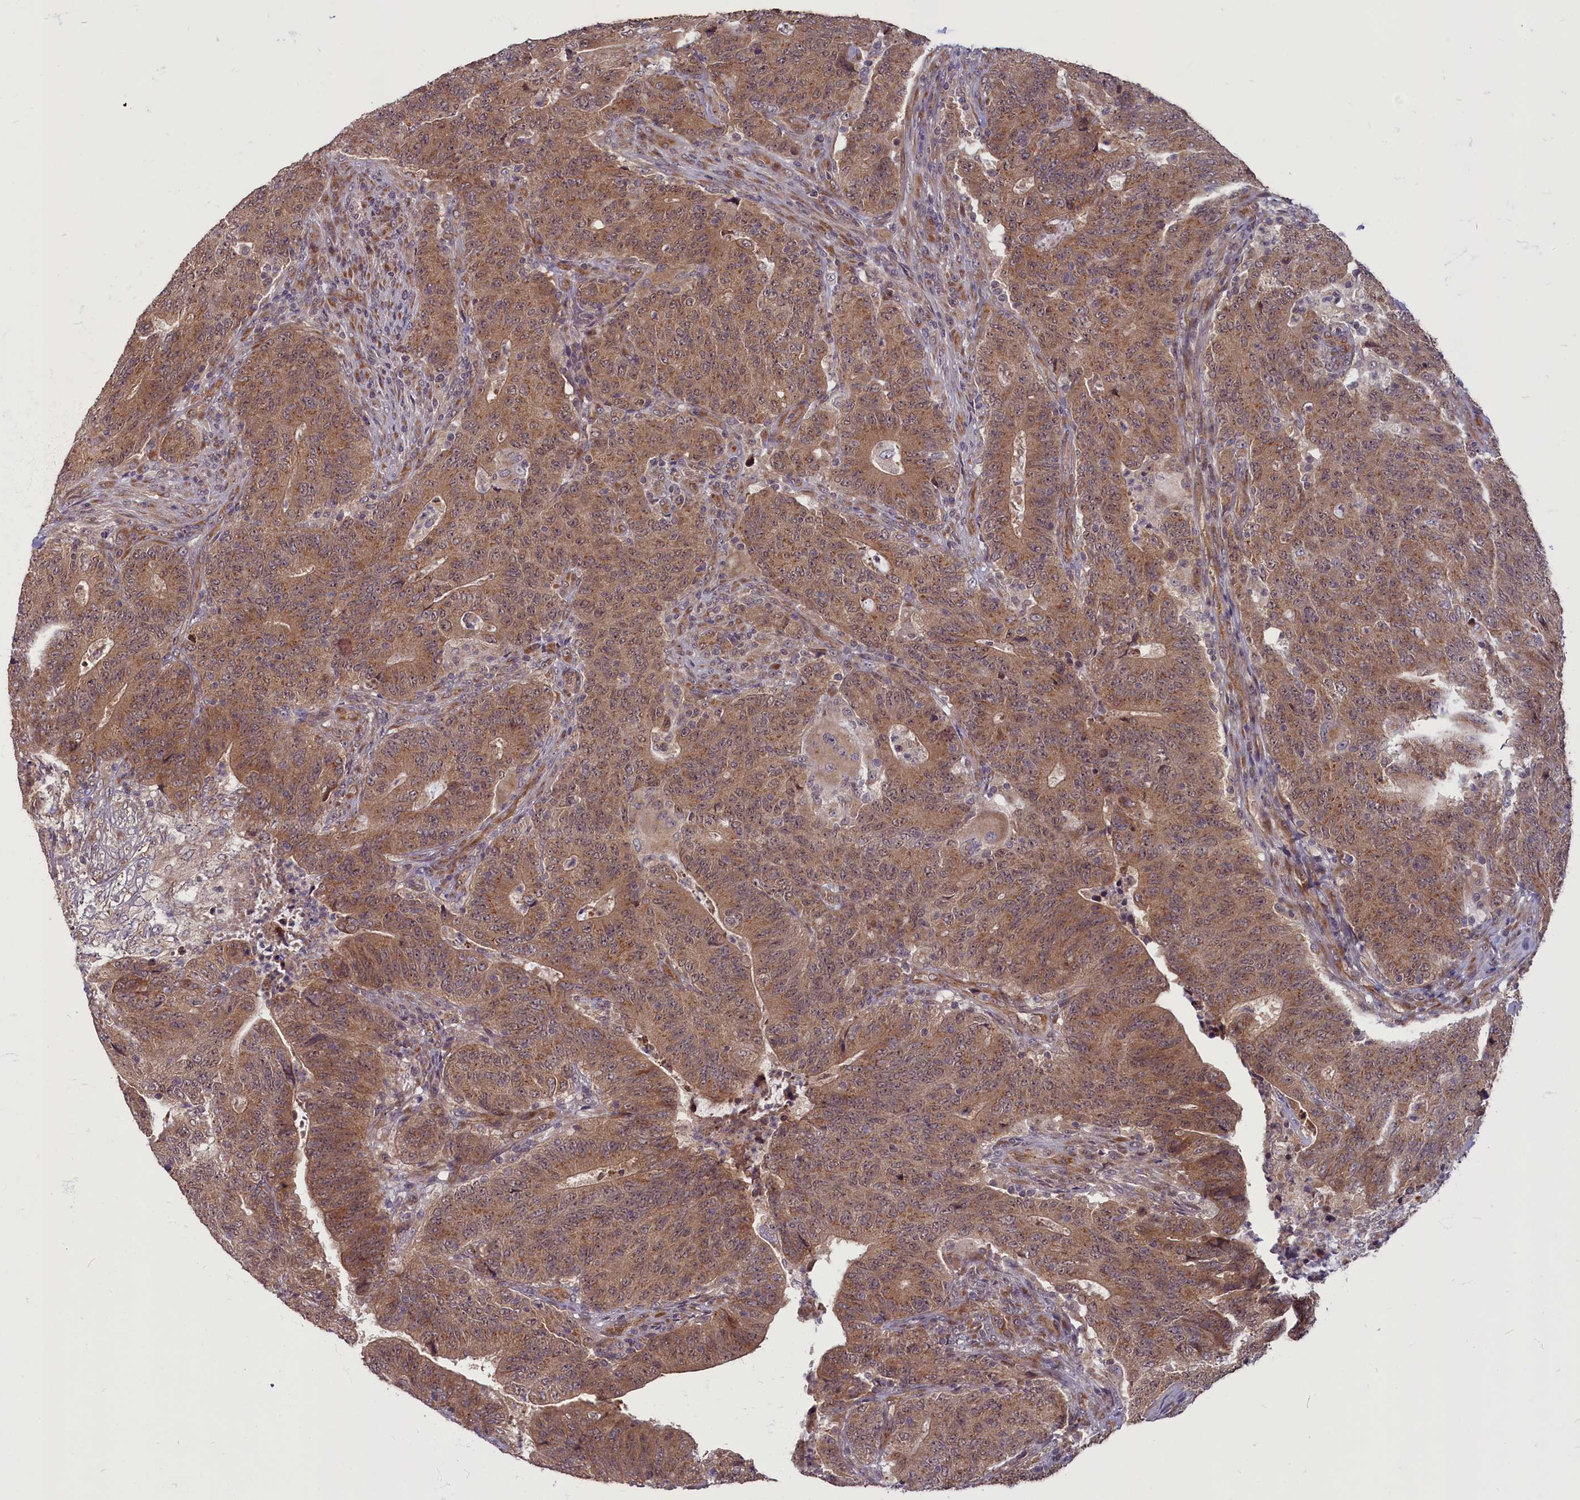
{"staining": {"intensity": "moderate", "quantity": ">75%", "location": "cytoplasmic/membranous"}, "tissue": "colorectal cancer", "cell_type": "Tumor cells", "image_type": "cancer", "snomed": [{"axis": "morphology", "description": "Adenocarcinoma, NOS"}, {"axis": "topography", "description": "Colon"}], "caption": "A high-resolution histopathology image shows immunohistochemistry (IHC) staining of colorectal cancer, which reveals moderate cytoplasmic/membranous expression in about >75% of tumor cells. Nuclei are stained in blue.", "gene": "MYCBP", "patient": {"sex": "female", "age": 75}}